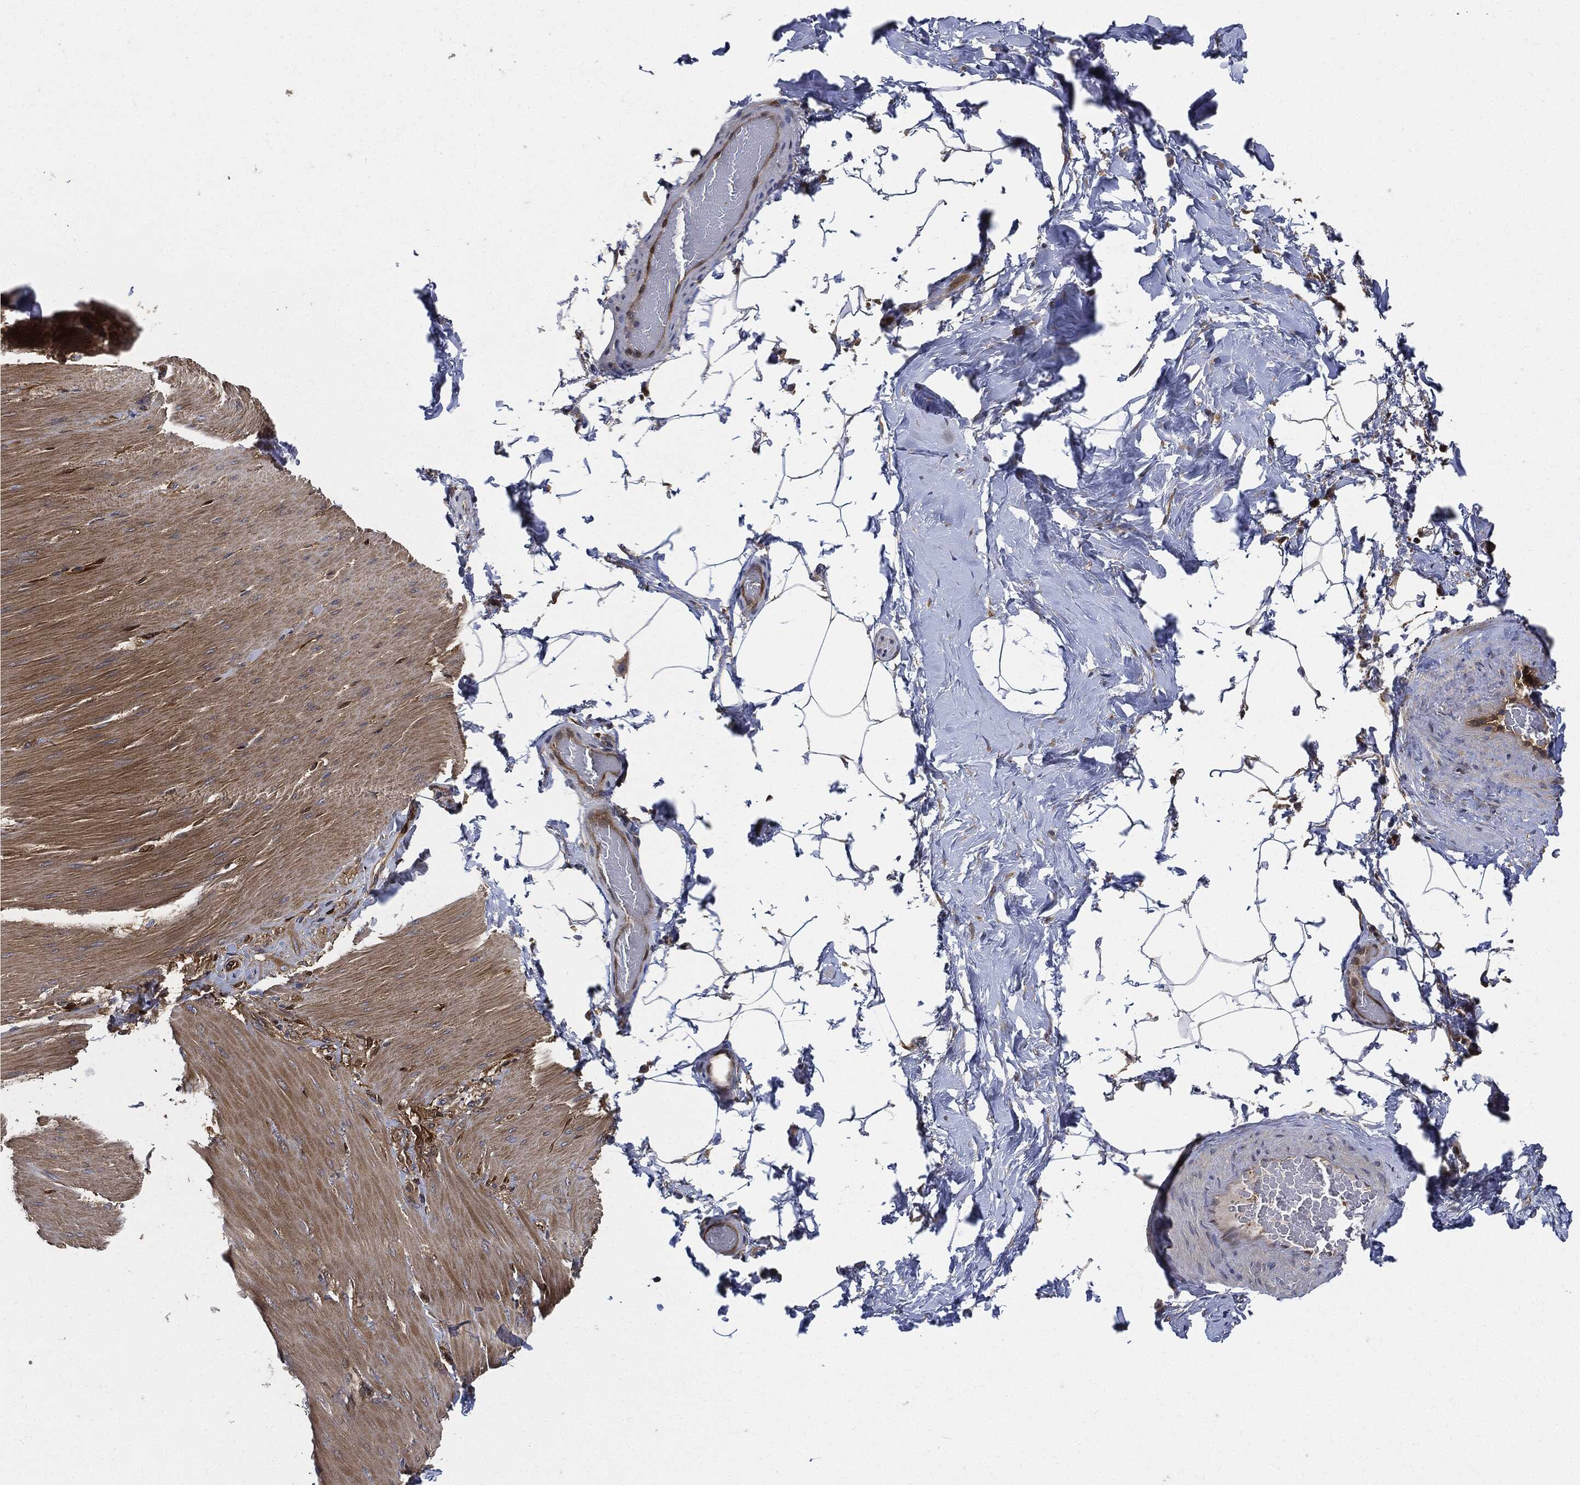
{"staining": {"intensity": "negative", "quantity": "none", "location": "none"}, "tissue": "adipose tissue", "cell_type": "Adipocytes", "image_type": "normal", "snomed": [{"axis": "morphology", "description": "Normal tissue, NOS"}, {"axis": "topography", "description": "Soft tissue"}, {"axis": "topography", "description": "Vascular tissue"}], "caption": "Adipocytes are negative for brown protein staining in unremarkable adipose tissue. Nuclei are stained in blue.", "gene": "XPNPEP1", "patient": {"sex": "male", "age": 41}}